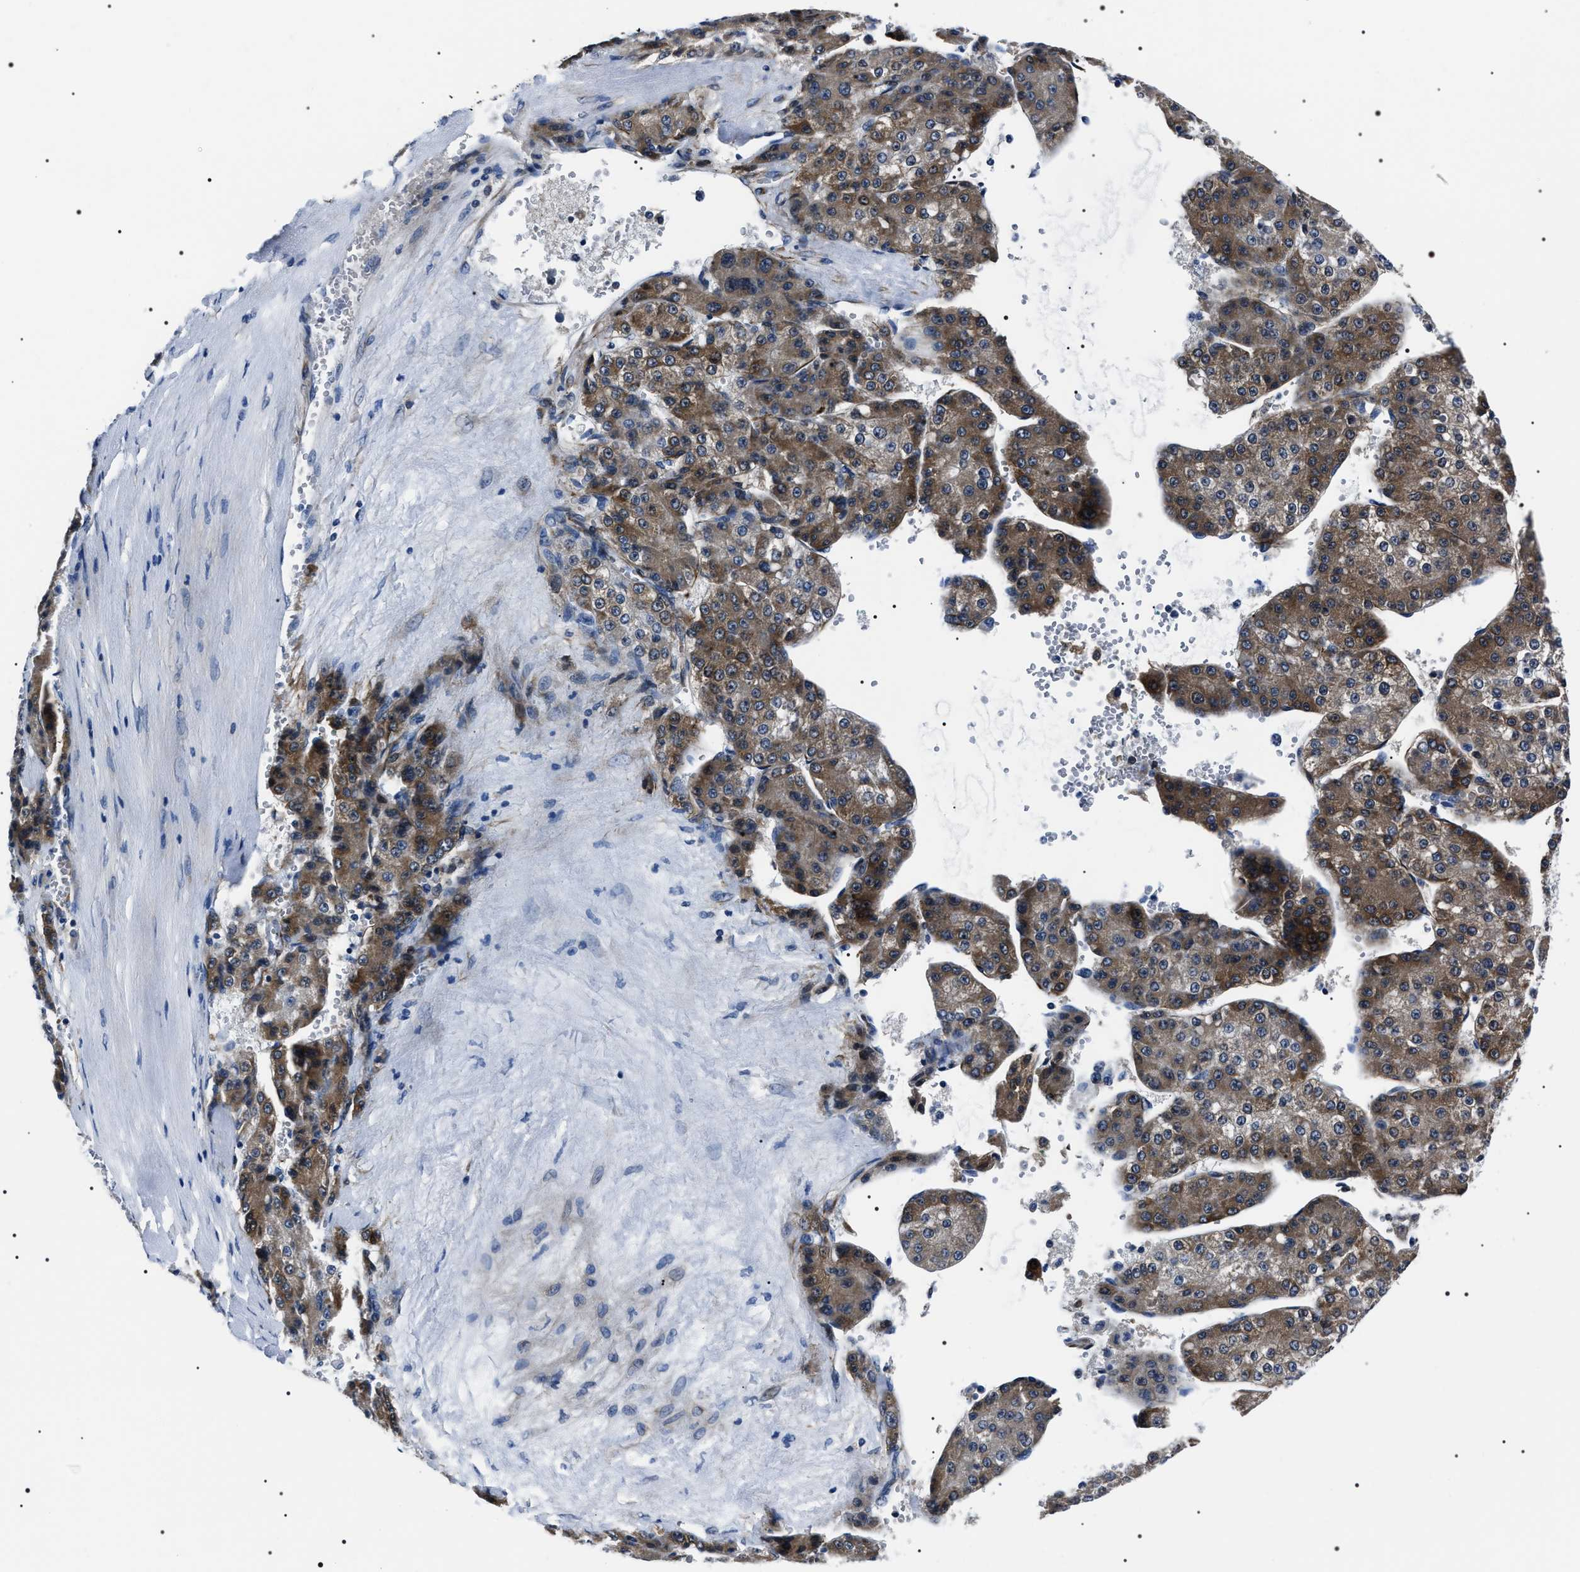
{"staining": {"intensity": "moderate", "quantity": "25%-75%", "location": "cytoplasmic/membranous"}, "tissue": "liver cancer", "cell_type": "Tumor cells", "image_type": "cancer", "snomed": [{"axis": "morphology", "description": "Carcinoma, Hepatocellular, NOS"}, {"axis": "topography", "description": "Liver"}], "caption": "The immunohistochemical stain shows moderate cytoplasmic/membranous staining in tumor cells of liver cancer tissue.", "gene": "BAG2", "patient": {"sex": "female", "age": 73}}